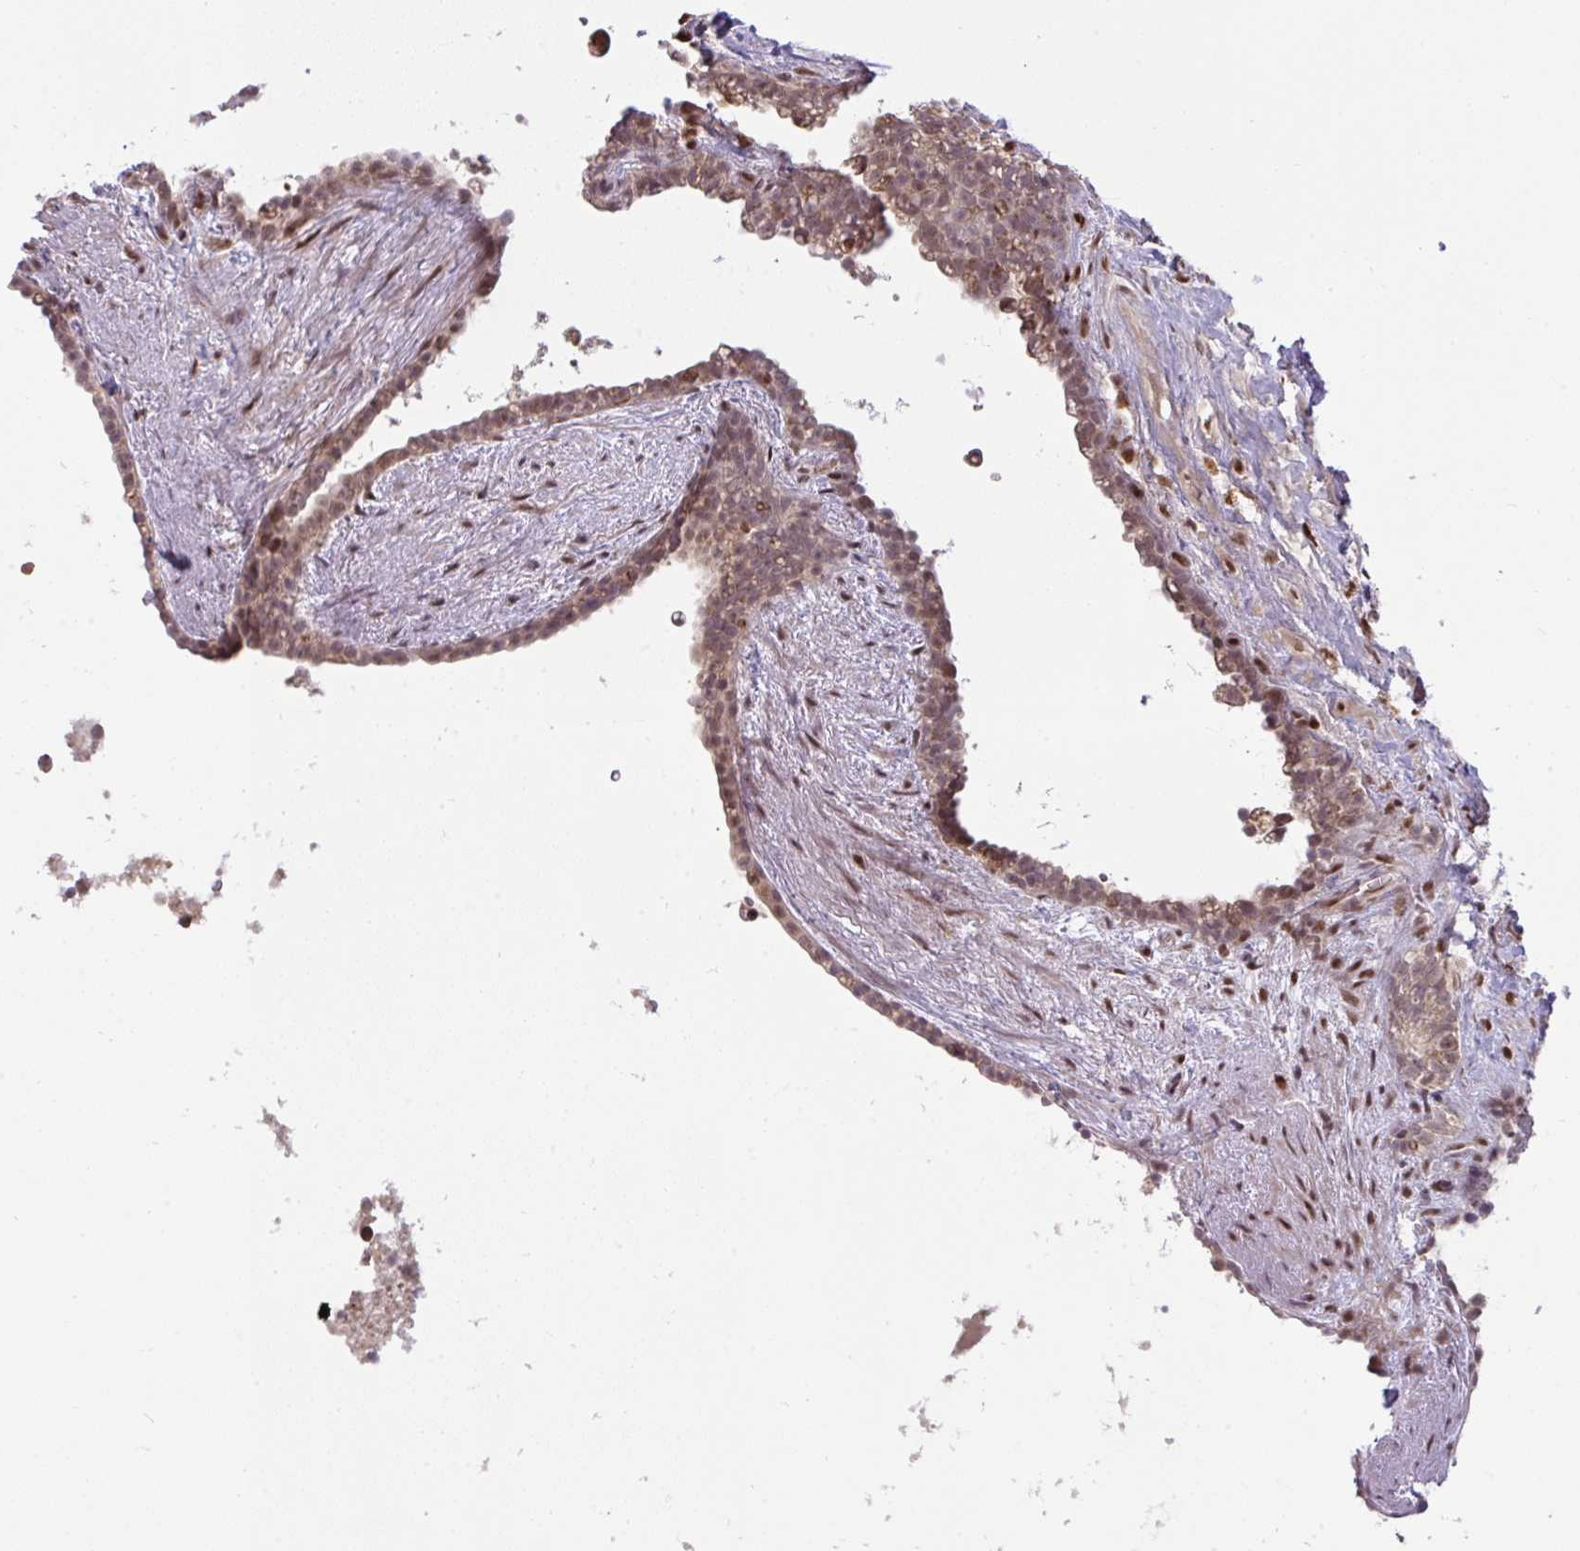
{"staining": {"intensity": "weak", "quantity": "25%-75%", "location": "cytoplasmic/membranous,nuclear"}, "tissue": "seminal vesicle", "cell_type": "Glandular cells", "image_type": "normal", "snomed": [{"axis": "morphology", "description": "Normal tissue, NOS"}, {"axis": "topography", "description": "Seminal veicle"}], "caption": "Immunohistochemical staining of benign seminal vesicle shows 25%-75% levels of weak cytoplasmic/membranous,nuclear protein positivity in about 25%-75% of glandular cells.", "gene": "KLF2", "patient": {"sex": "male", "age": 76}}